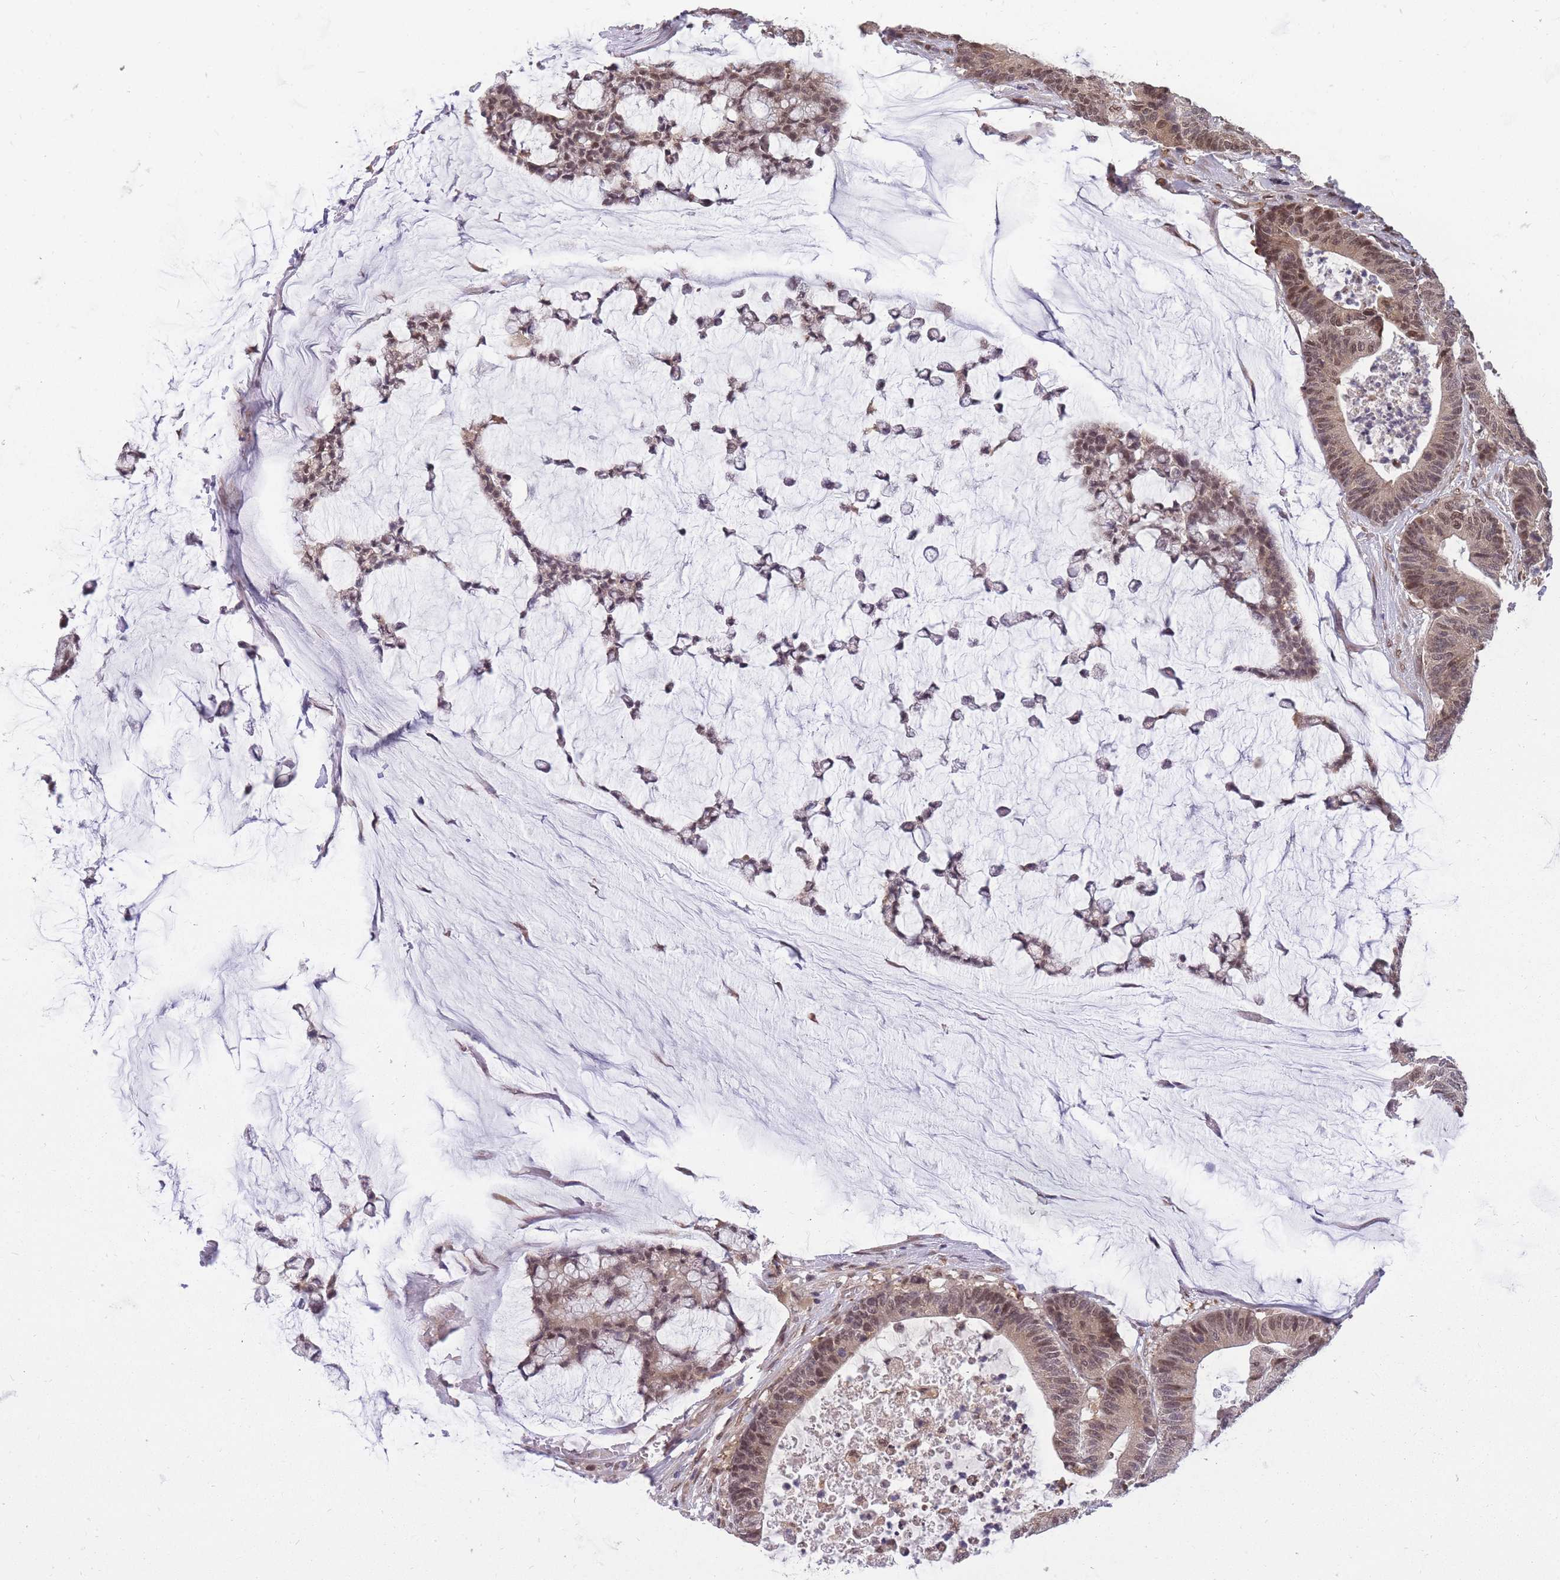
{"staining": {"intensity": "moderate", "quantity": ">75%", "location": "cytoplasmic/membranous,nuclear"}, "tissue": "colorectal cancer", "cell_type": "Tumor cells", "image_type": "cancer", "snomed": [{"axis": "morphology", "description": "Adenocarcinoma, NOS"}, {"axis": "topography", "description": "Colon"}], "caption": "IHC of human adenocarcinoma (colorectal) shows medium levels of moderate cytoplasmic/membranous and nuclear positivity in approximately >75% of tumor cells. IHC stains the protein in brown and the nuclei are stained blue.", "gene": "CDIP1", "patient": {"sex": "female", "age": 84}}